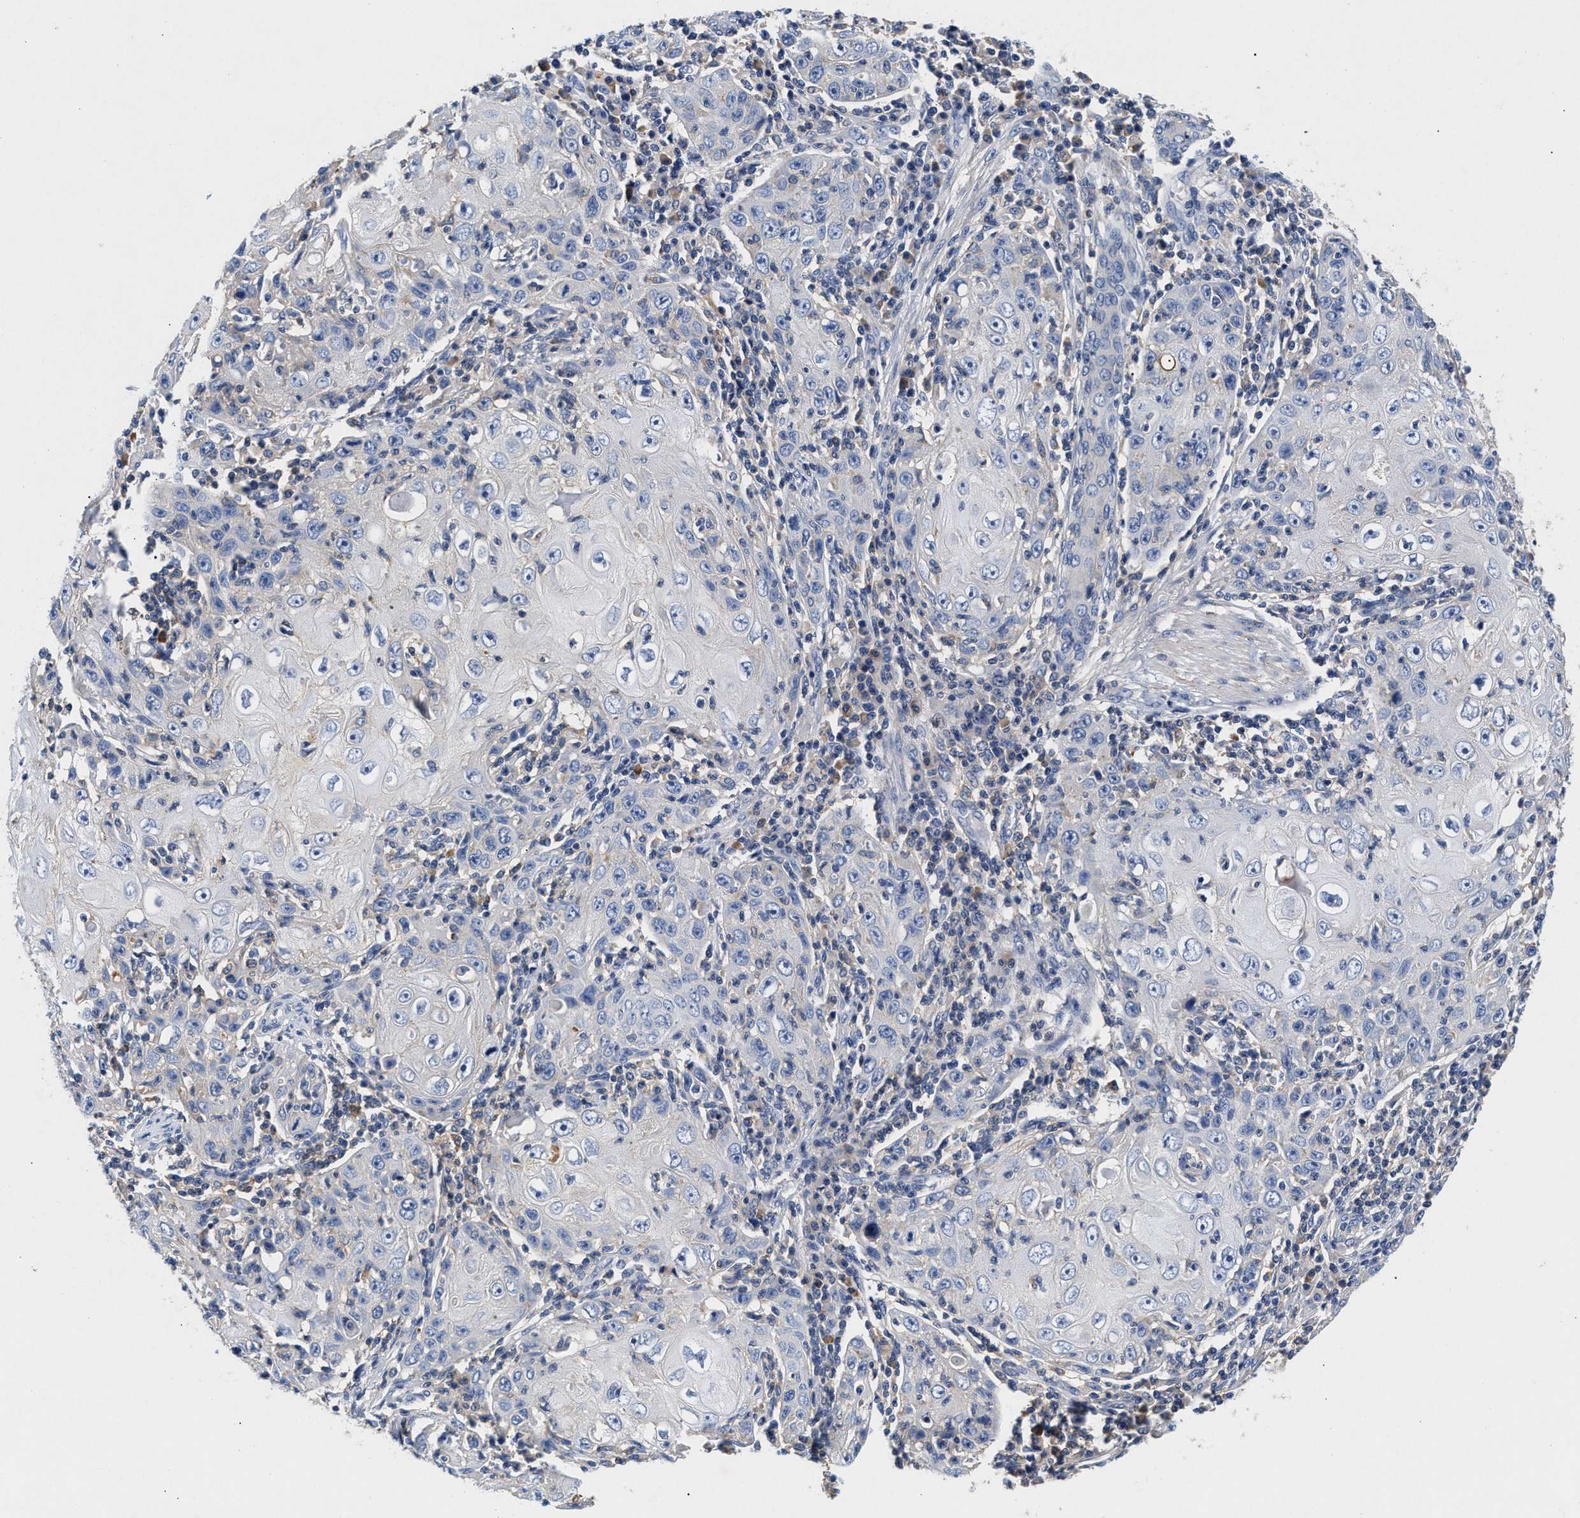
{"staining": {"intensity": "negative", "quantity": "none", "location": "none"}, "tissue": "skin cancer", "cell_type": "Tumor cells", "image_type": "cancer", "snomed": [{"axis": "morphology", "description": "Squamous cell carcinoma, NOS"}, {"axis": "topography", "description": "Skin"}], "caption": "Squamous cell carcinoma (skin) stained for a protein using immunohistochemistry (IHC) demonstrates no staining tumor cells.", "gene": "GNAI3", "patient": {"sex": "female", "age": 88}}